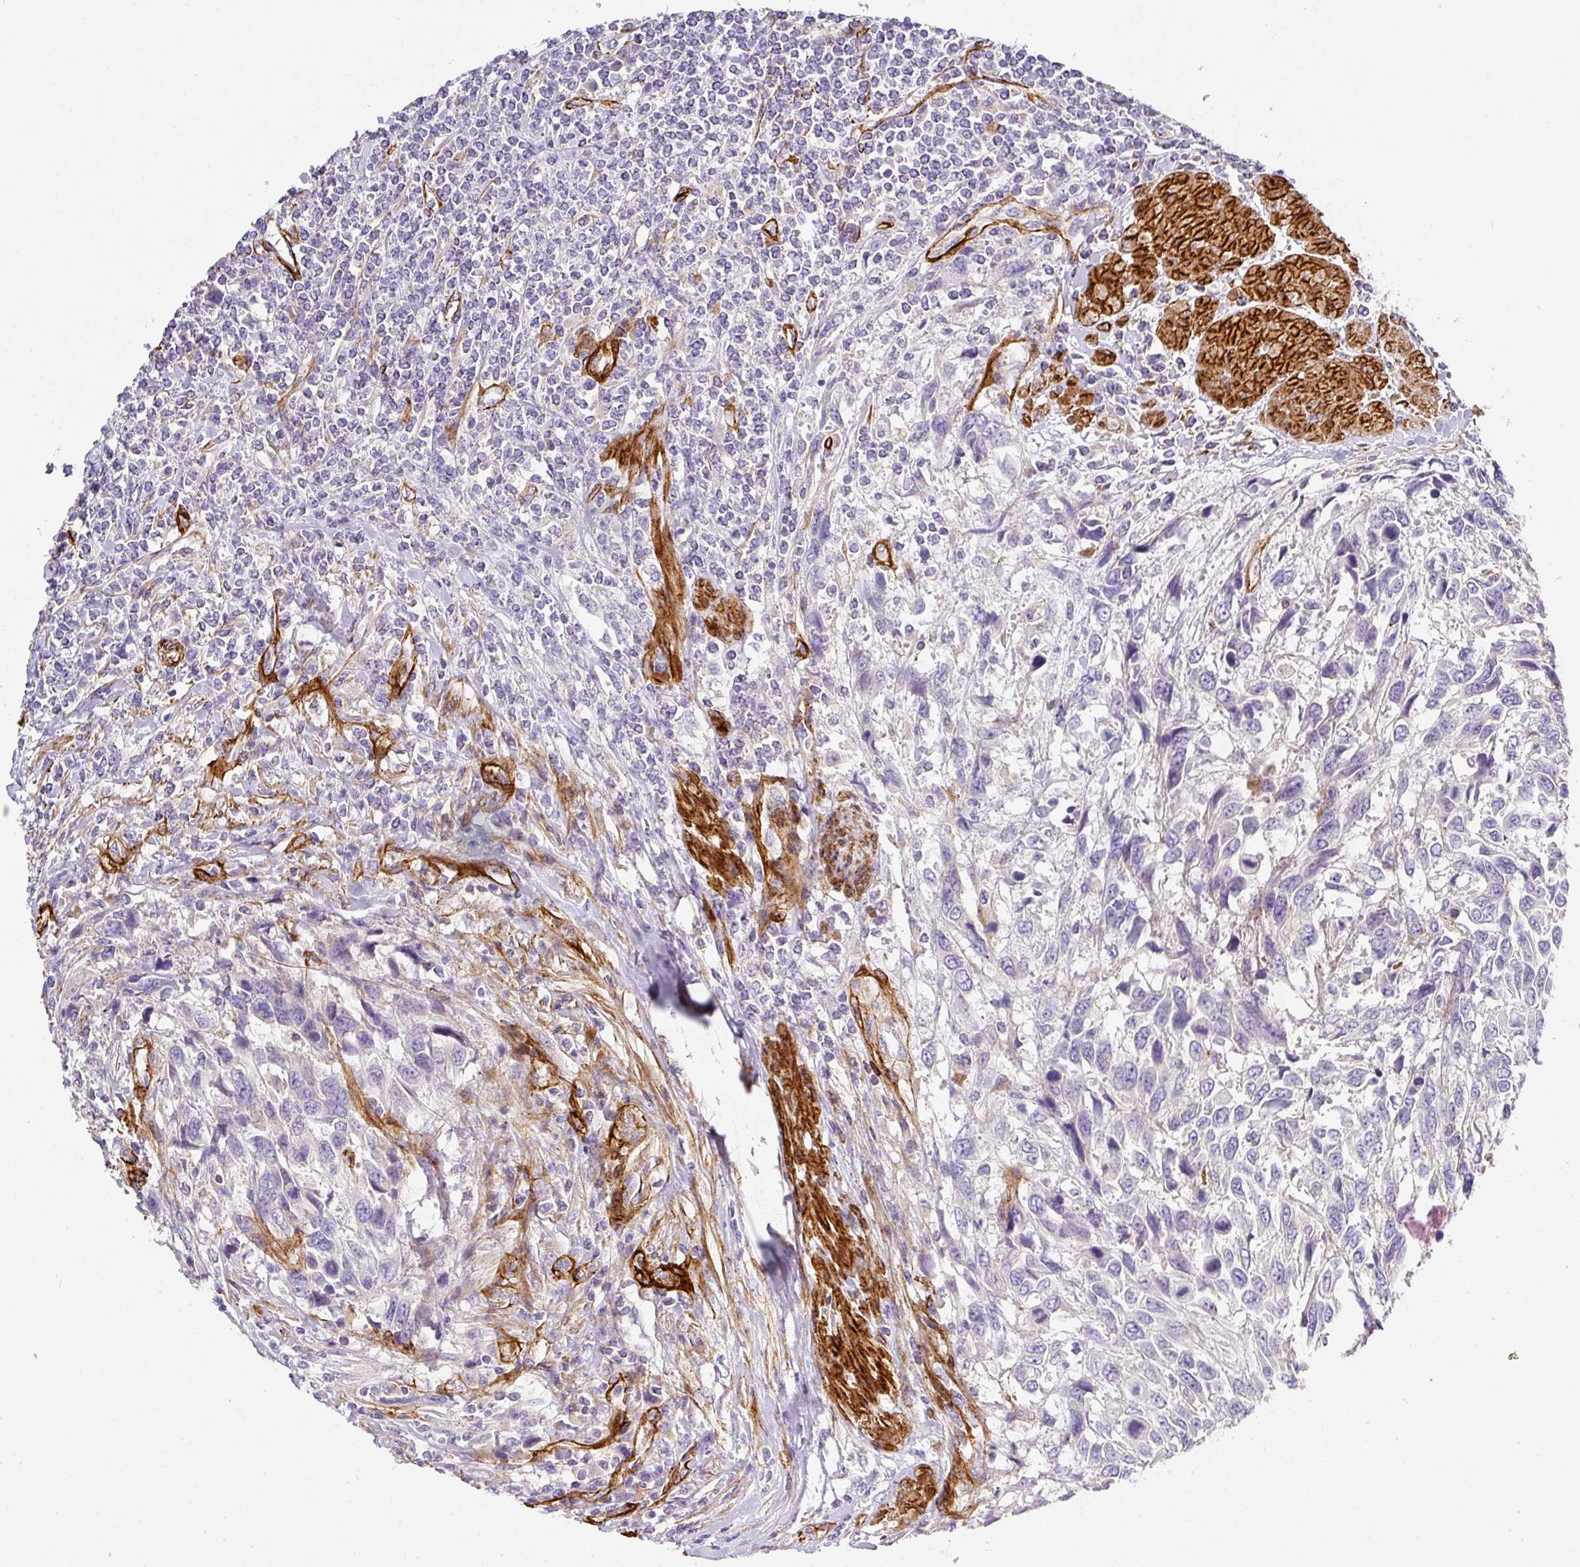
{"staining": {"intensity": "negative", "quantity": "none", "location": "none"}, "tissue": "urothelial cancer", "cell_type": "Tumor cells", "image_type": "cancer", "snomed": [{"axis": "morphology", "description": "Urothelial carcinoma, High grade"}, {"axis": "topography", "description": "Urinary bladder"}], "caption": "Immunohistochemical staining of human urothelial carcinoma (high-grade) exhibits no significant positivity in tumor cells.", "gene": "SLC25A17", "patient": {"sex": "female", "age": 70}}